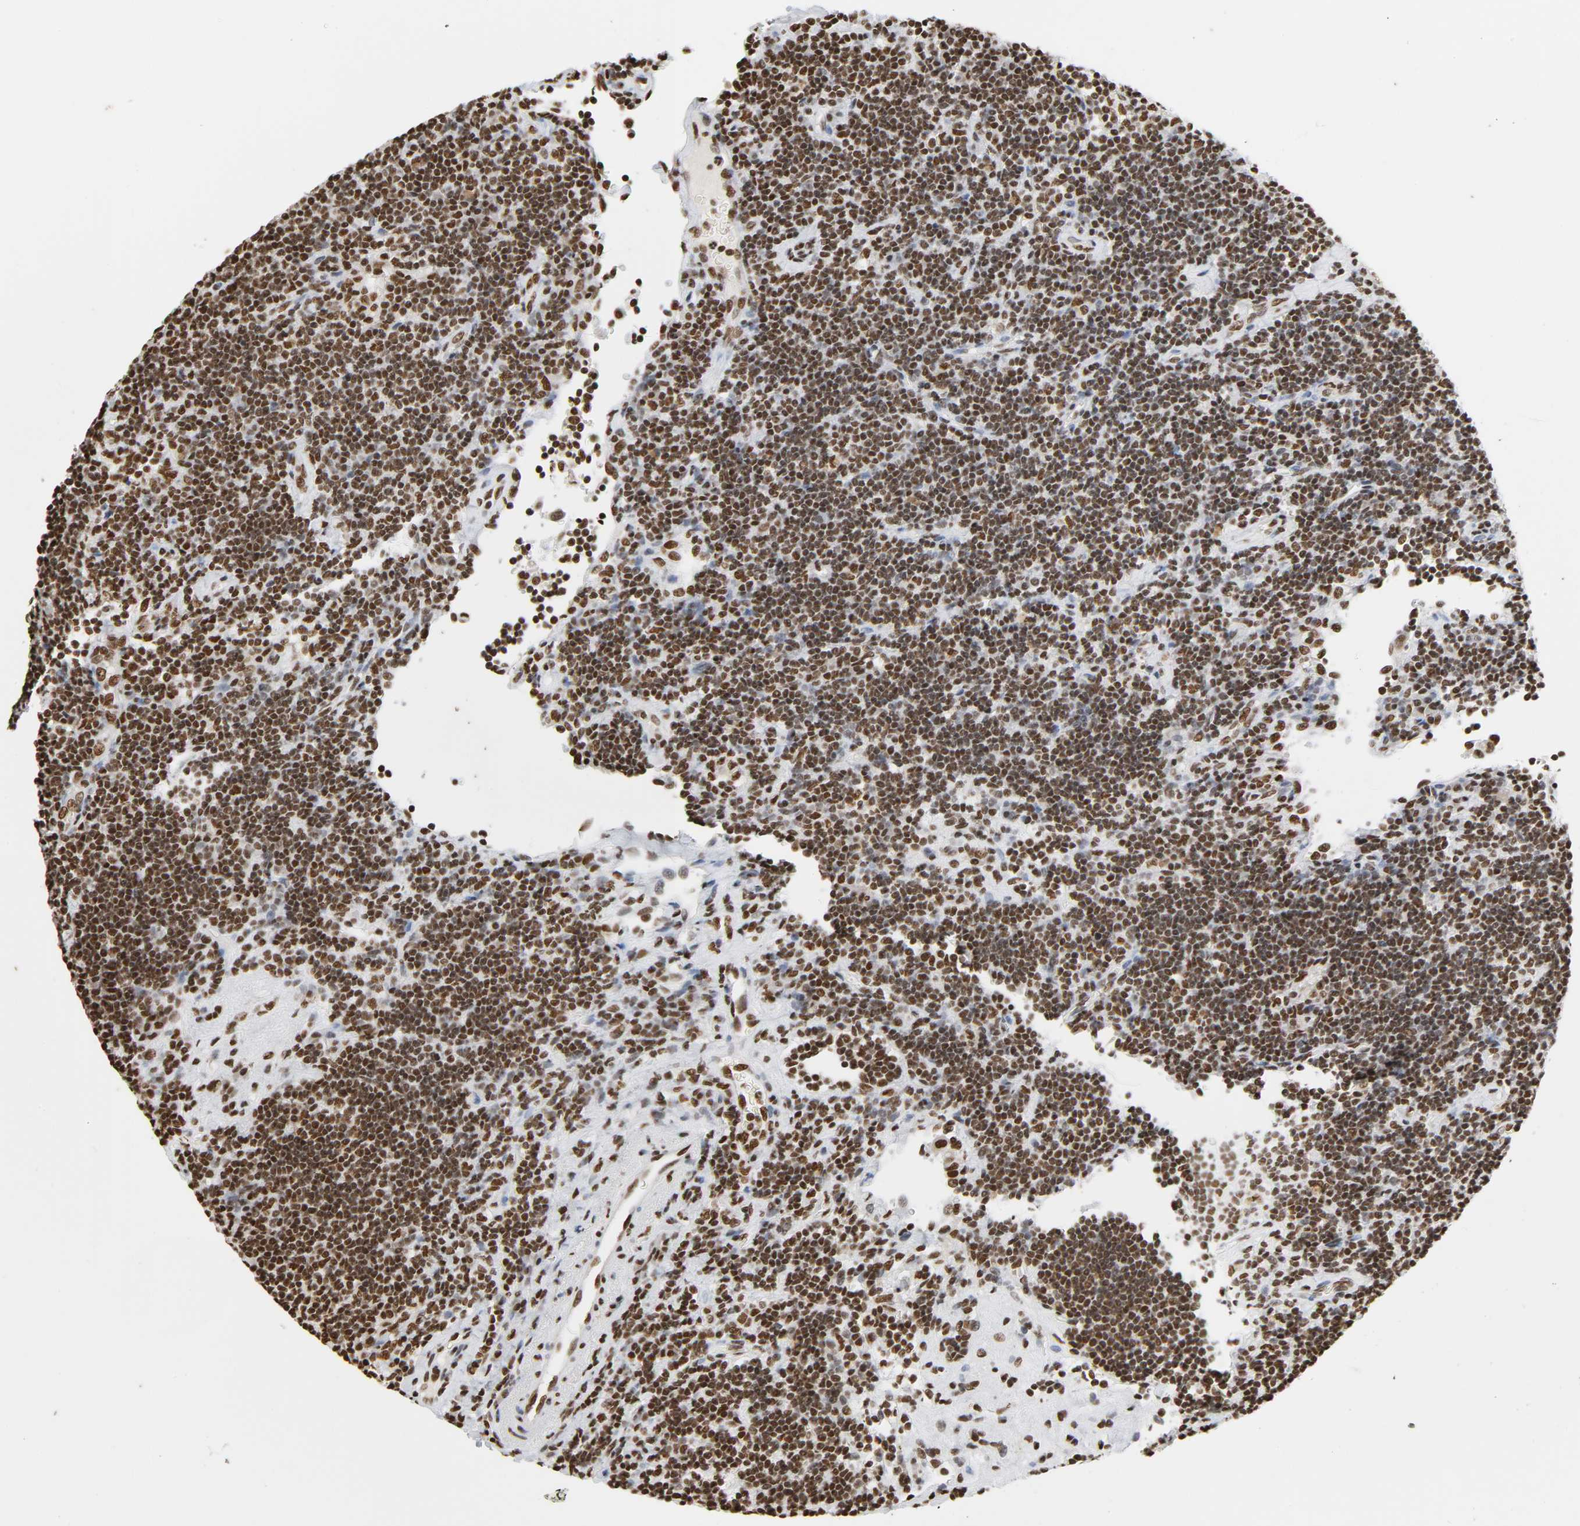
{"staining": {"intensity": "strong", "quantity": ">75%", "location": "nuclear"}, "tissue": "lymphoma", "cell_type": "Tumor cells", "image_type": "cancer", "snomed": [{"axis": "morphology", "description": "Malignant lymphoma, non-Hodgkin's type, Low grade"}, {"axis": "topography", "description": "Lymph node"}], "caption": "Strong nuclear positivity is appreciated in approximately >75% of tumor cells in malignant lymphoma, non-Hodgkin's type (low-grade).", "gene": "HNRNPC", "patient": {"sex": "male", "age": 70}}